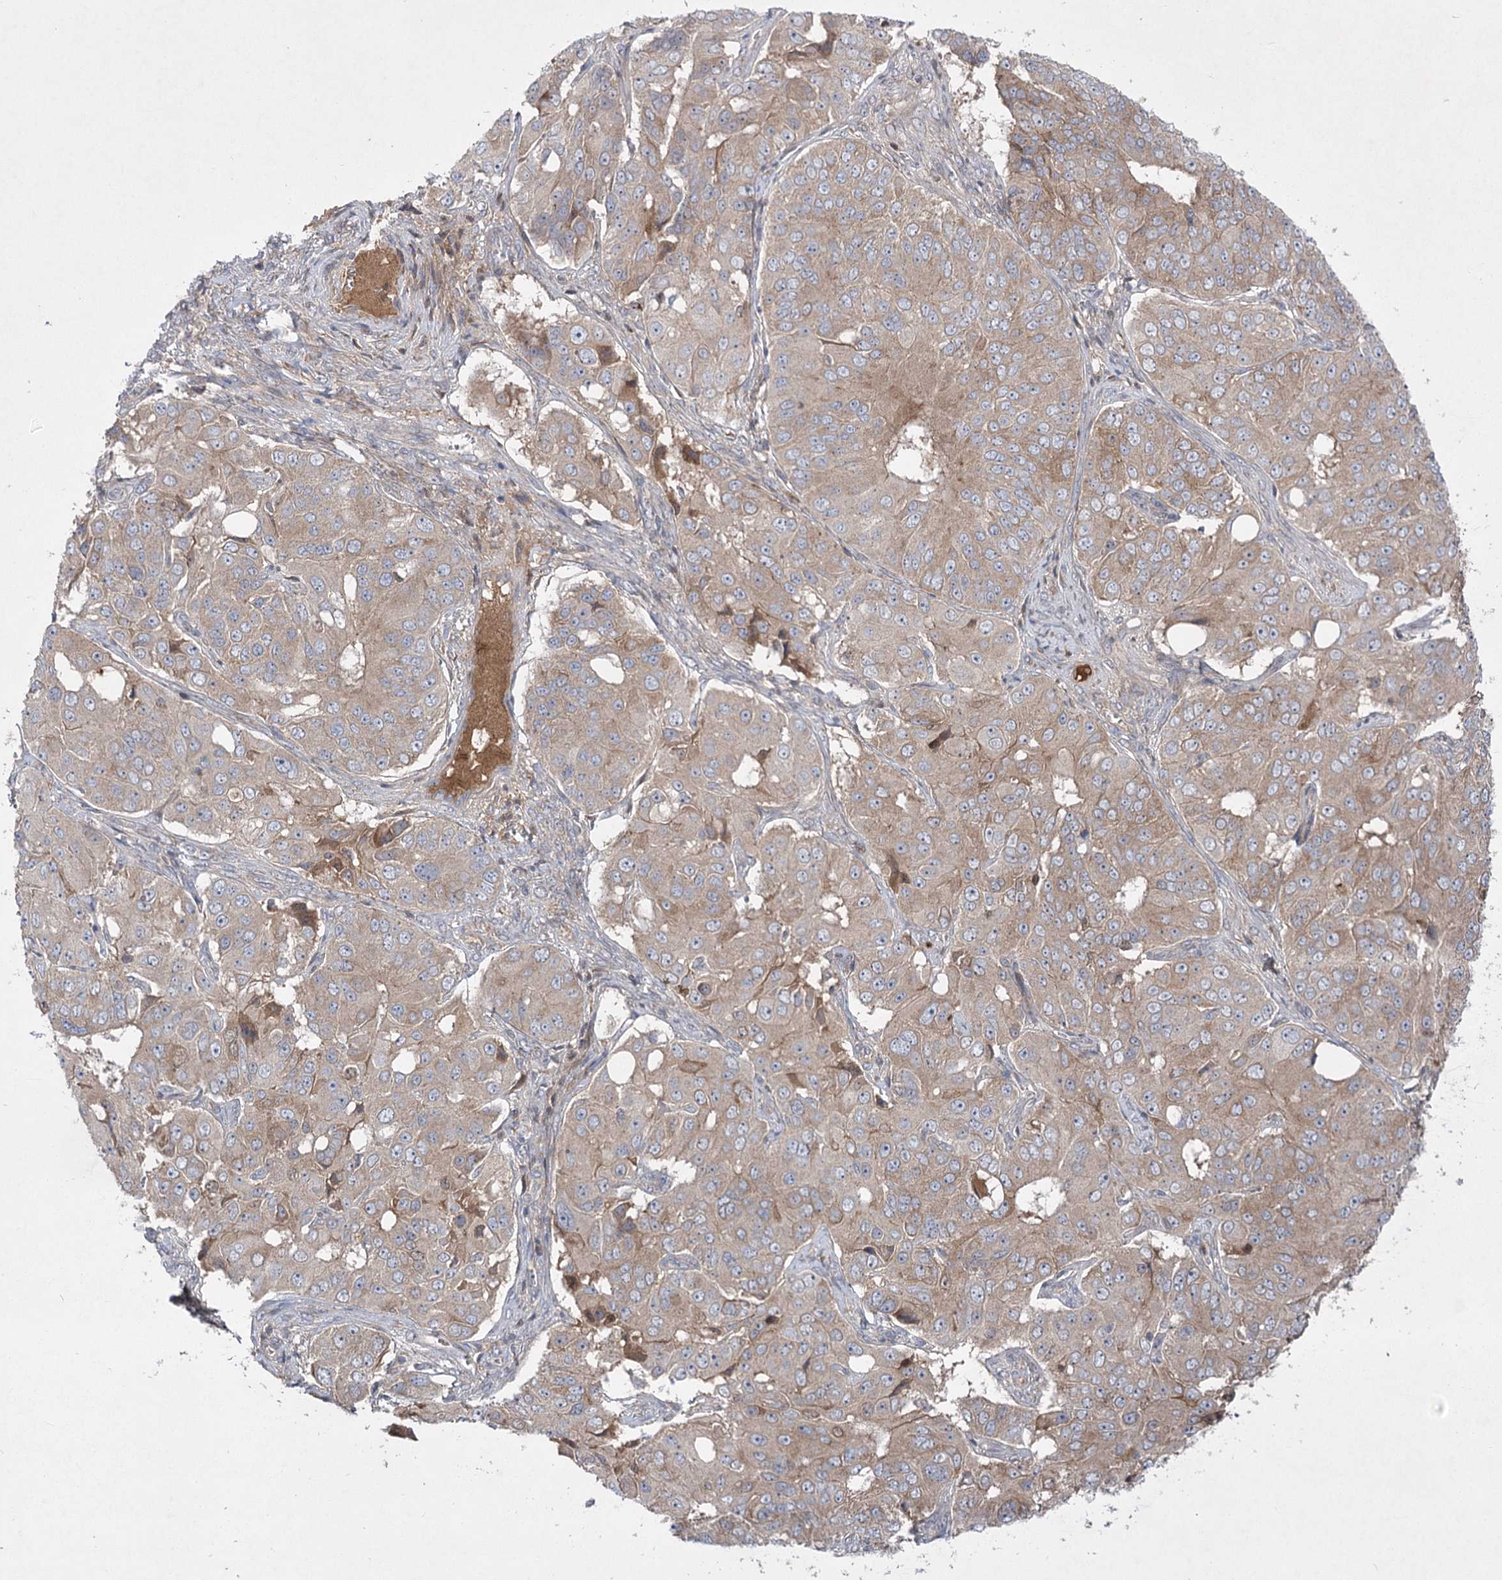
{"staining": {"intensity": "weak", "quantity": ">75%", "location": "cytoplasmic/membranous"}, "tissue": "ovarian cancer", "cell_type": "Tumor cells", "image_type": "cancer", "snomed": [{"axis": "morphology", "description": "Carcinoma, endometroid"}, {"axis": "topography", "description": "Ovary"}], "caption": "There is low levels of weak cytoplasmic/membranous staining in tumor cells of endometroid carcinoma (ovarian), as demonstrated by immunohistochemical staining (brown color).", "gene": "PLEKHA5", "patient": {"sex": "female", "age": 51}}